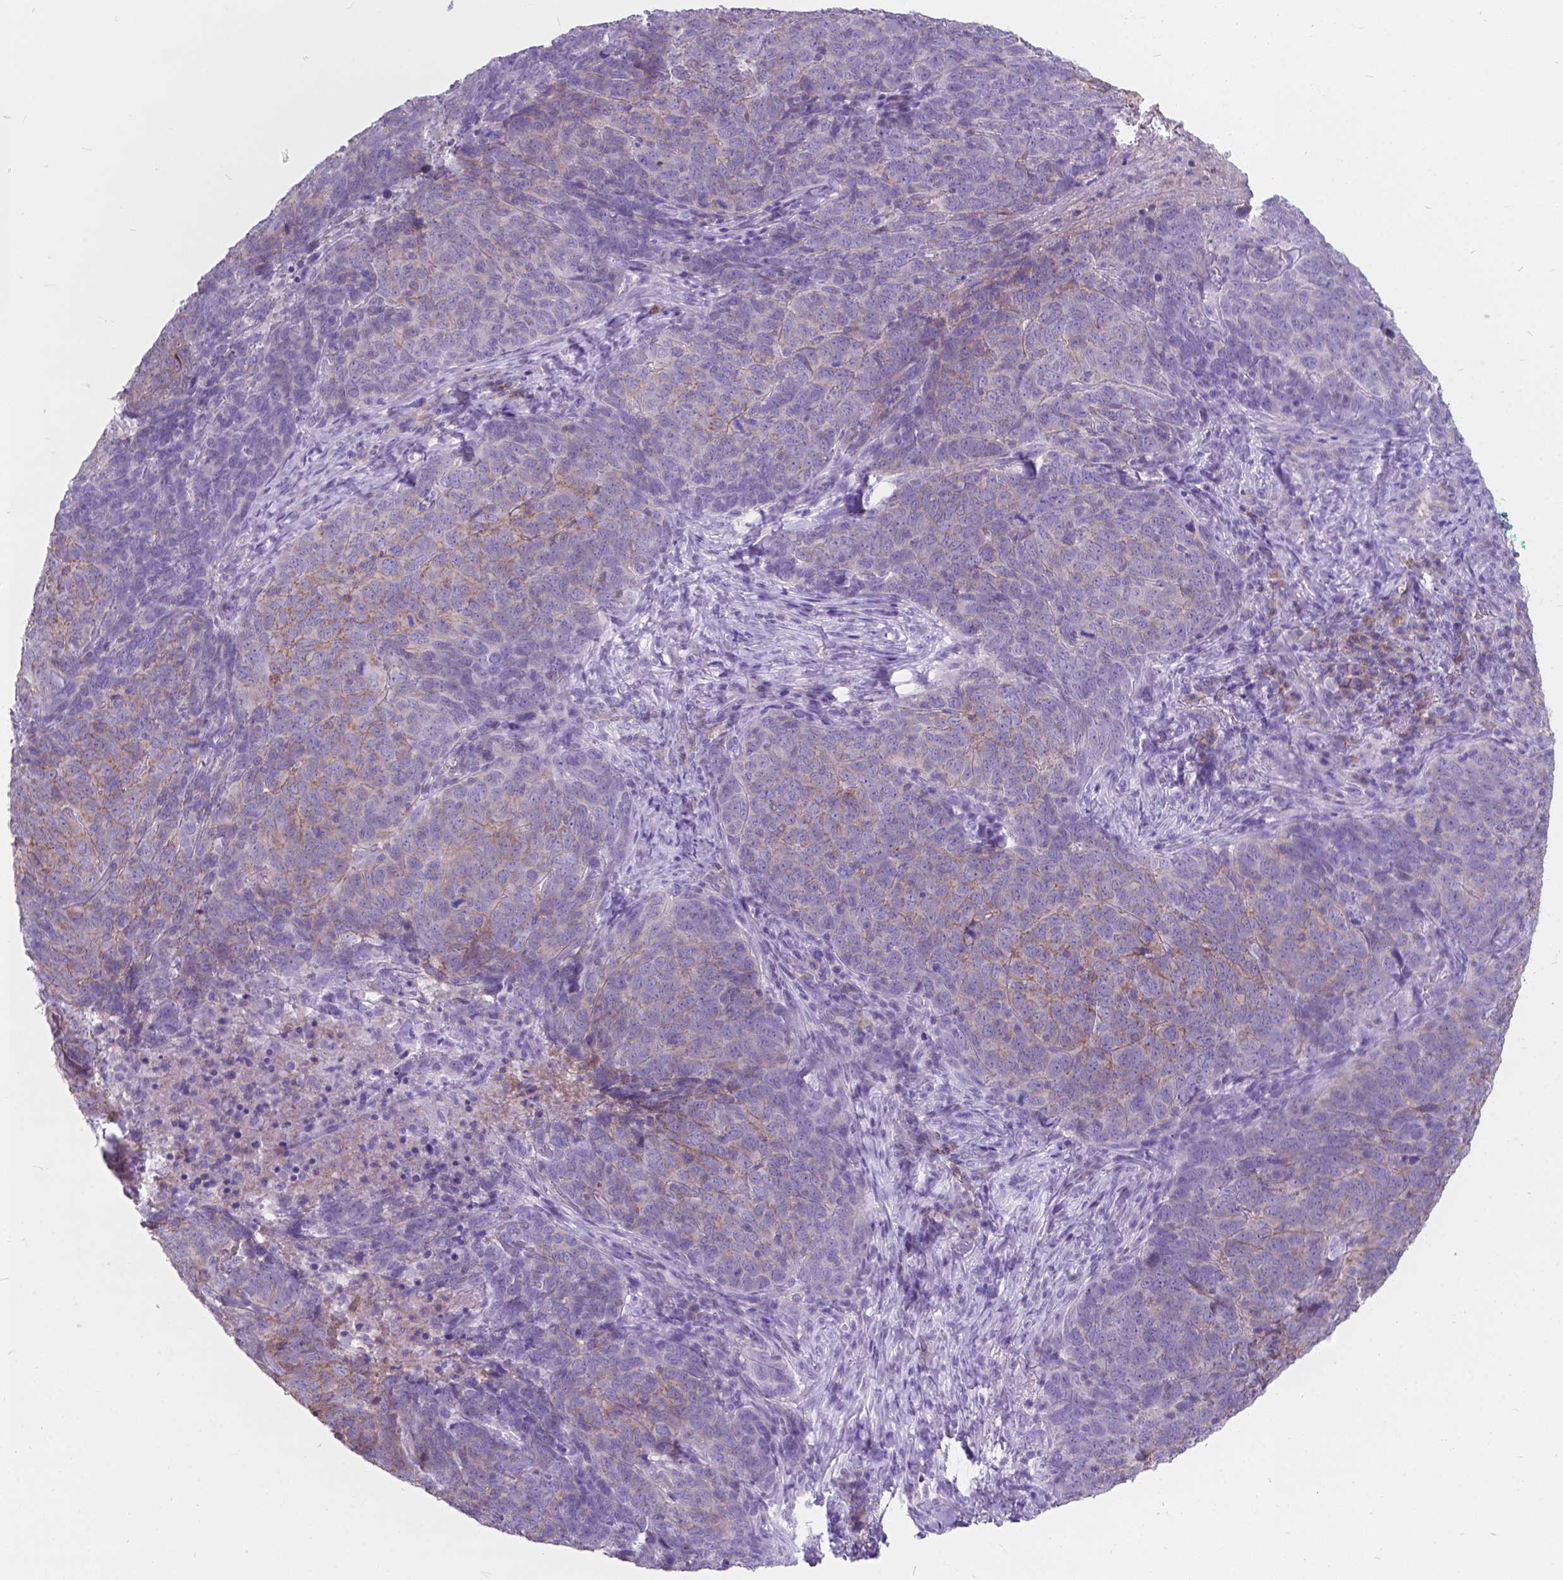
{"staining": {"intensity": "weak", "quantity": "<25%", "location": "cytoplasmic/membranous"}, "tissue": "skin cancer", "cell_type": "Tumor cells", "image_type": "cancer", "snomed": [{"axis": "morphology", "description": "Squamous cell carcinoma, NOS"}, {"axis": "topography", "description": "Skin"}, {"axis": "topography", "description": "Anal"}], "caption": "Protein analysis of skin squamous cell carcinoma shows no significant positivity in tumor cells.", "gene": "KIAA0040", "patient": {"sex": "female", "age": 51}}